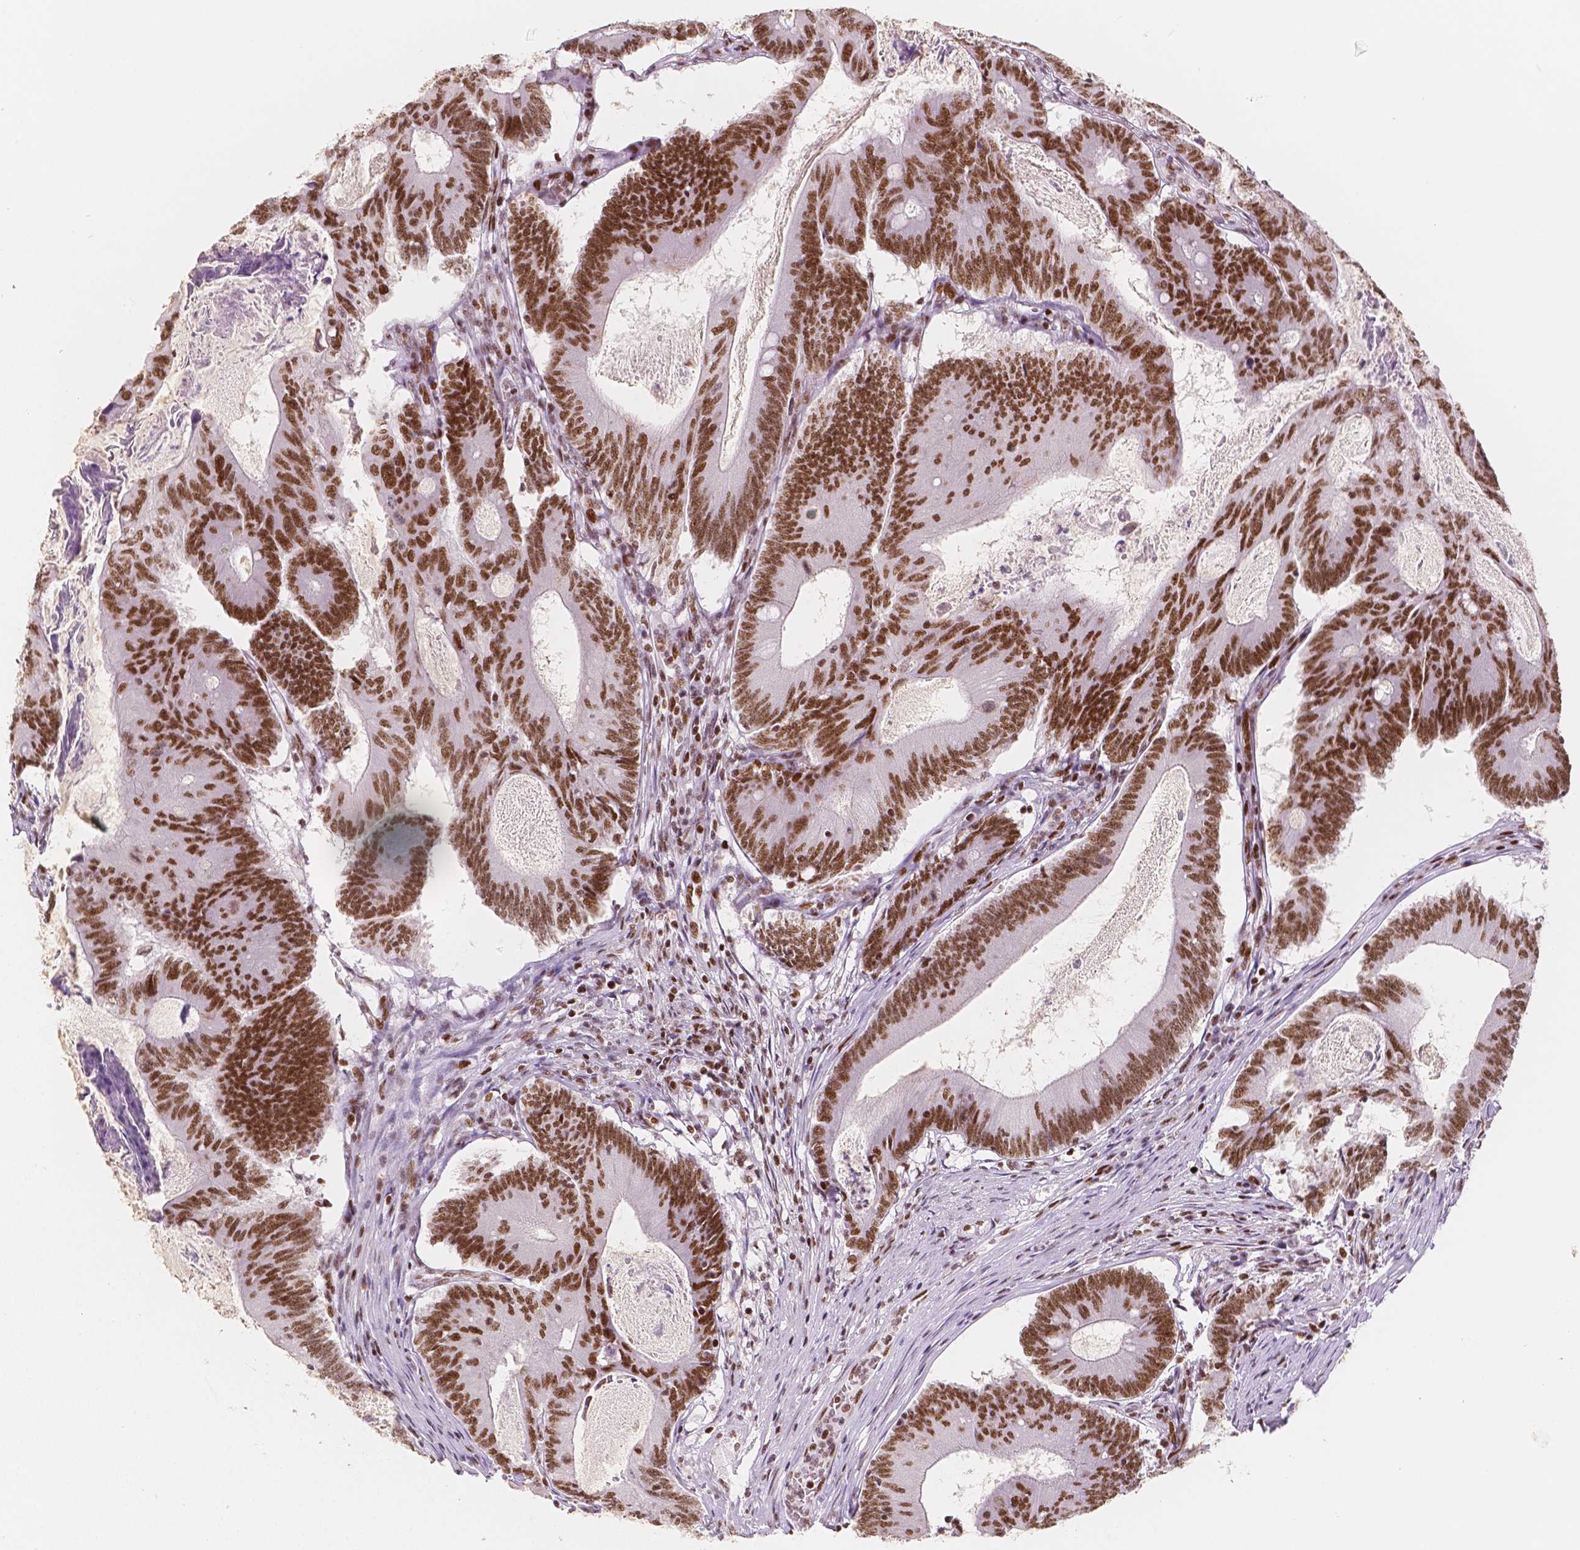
{"staining": {"intensity": "strong", "quantity": ">75%", "location": "nuclear"}, "tissue": "colorectal cancer", "cell_type": "Tumor cells", "image_type": "cancer", "snomed": [{"axis": "morphology", "description": "Adenocarcinoma, NOS"}, {"axis": "topography", "description": "Colon"}], "caption": "Tumor cells exhibit strong nuclear expression in about >75% of cells in adenocarcinoma (colorectal).", "gene": "HDAC1", "patient": {"sex": "female", "age": 70}}